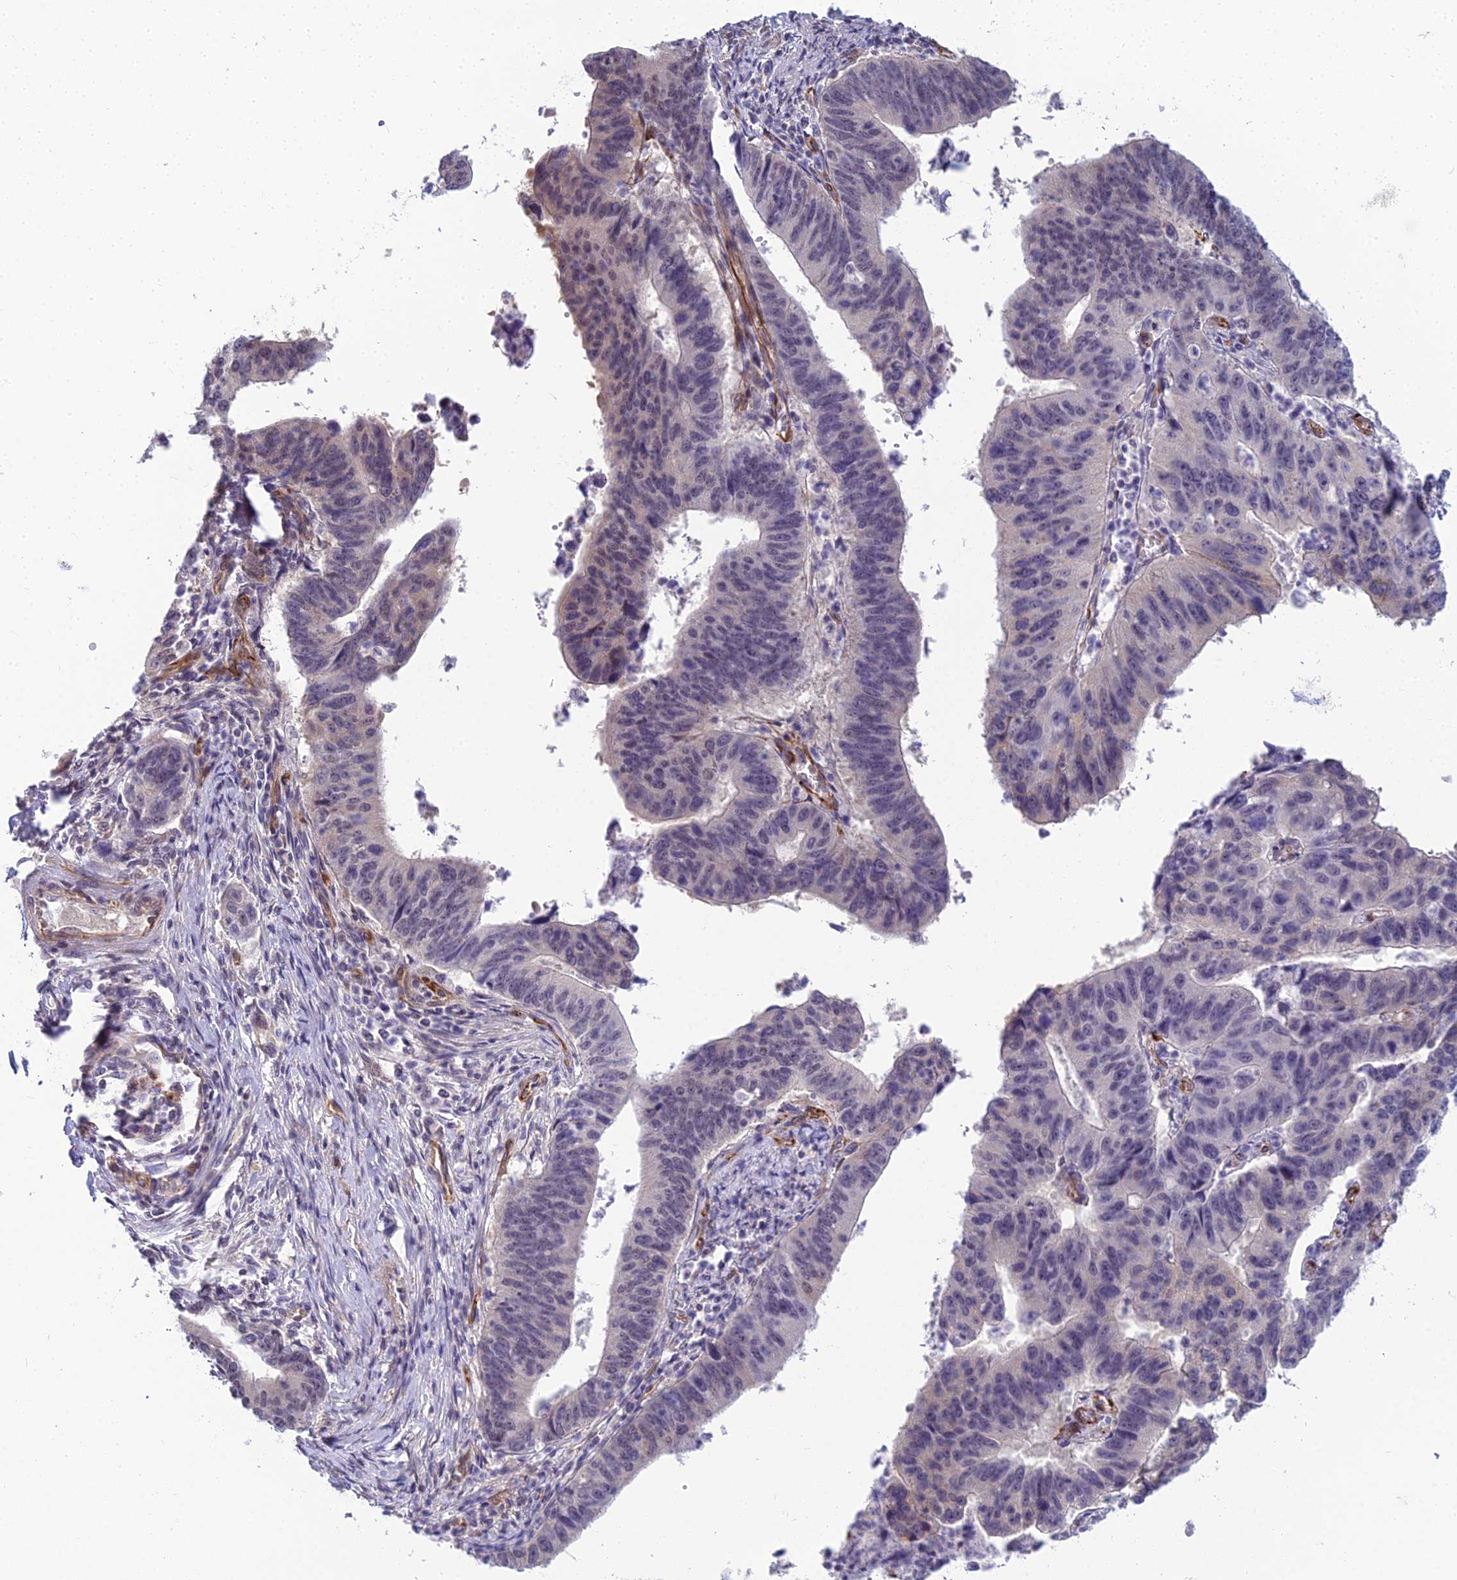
{"staining": {"intensity": "weak", "quantity": "<25%", "location": "nuclear"}, "tissue": "stomach cancer", "cell_type": "Tumor cells", "image_type": "cancer", "snomed": [{"axis": "morphology", "description": "Adenocarcinoma, NOS"}, {"axis": "topography", "description": "Stomach"}], "caption": "The micrograph reveals no staining of tumor cells in stomach adenocarcinoma. Brightfield microscopy of IHC stained with DAB (brown) and hematoxylin (blue), captured at high magnification.", "gene": "RGL3", "patient": {"sex": "male", "age": 59}}